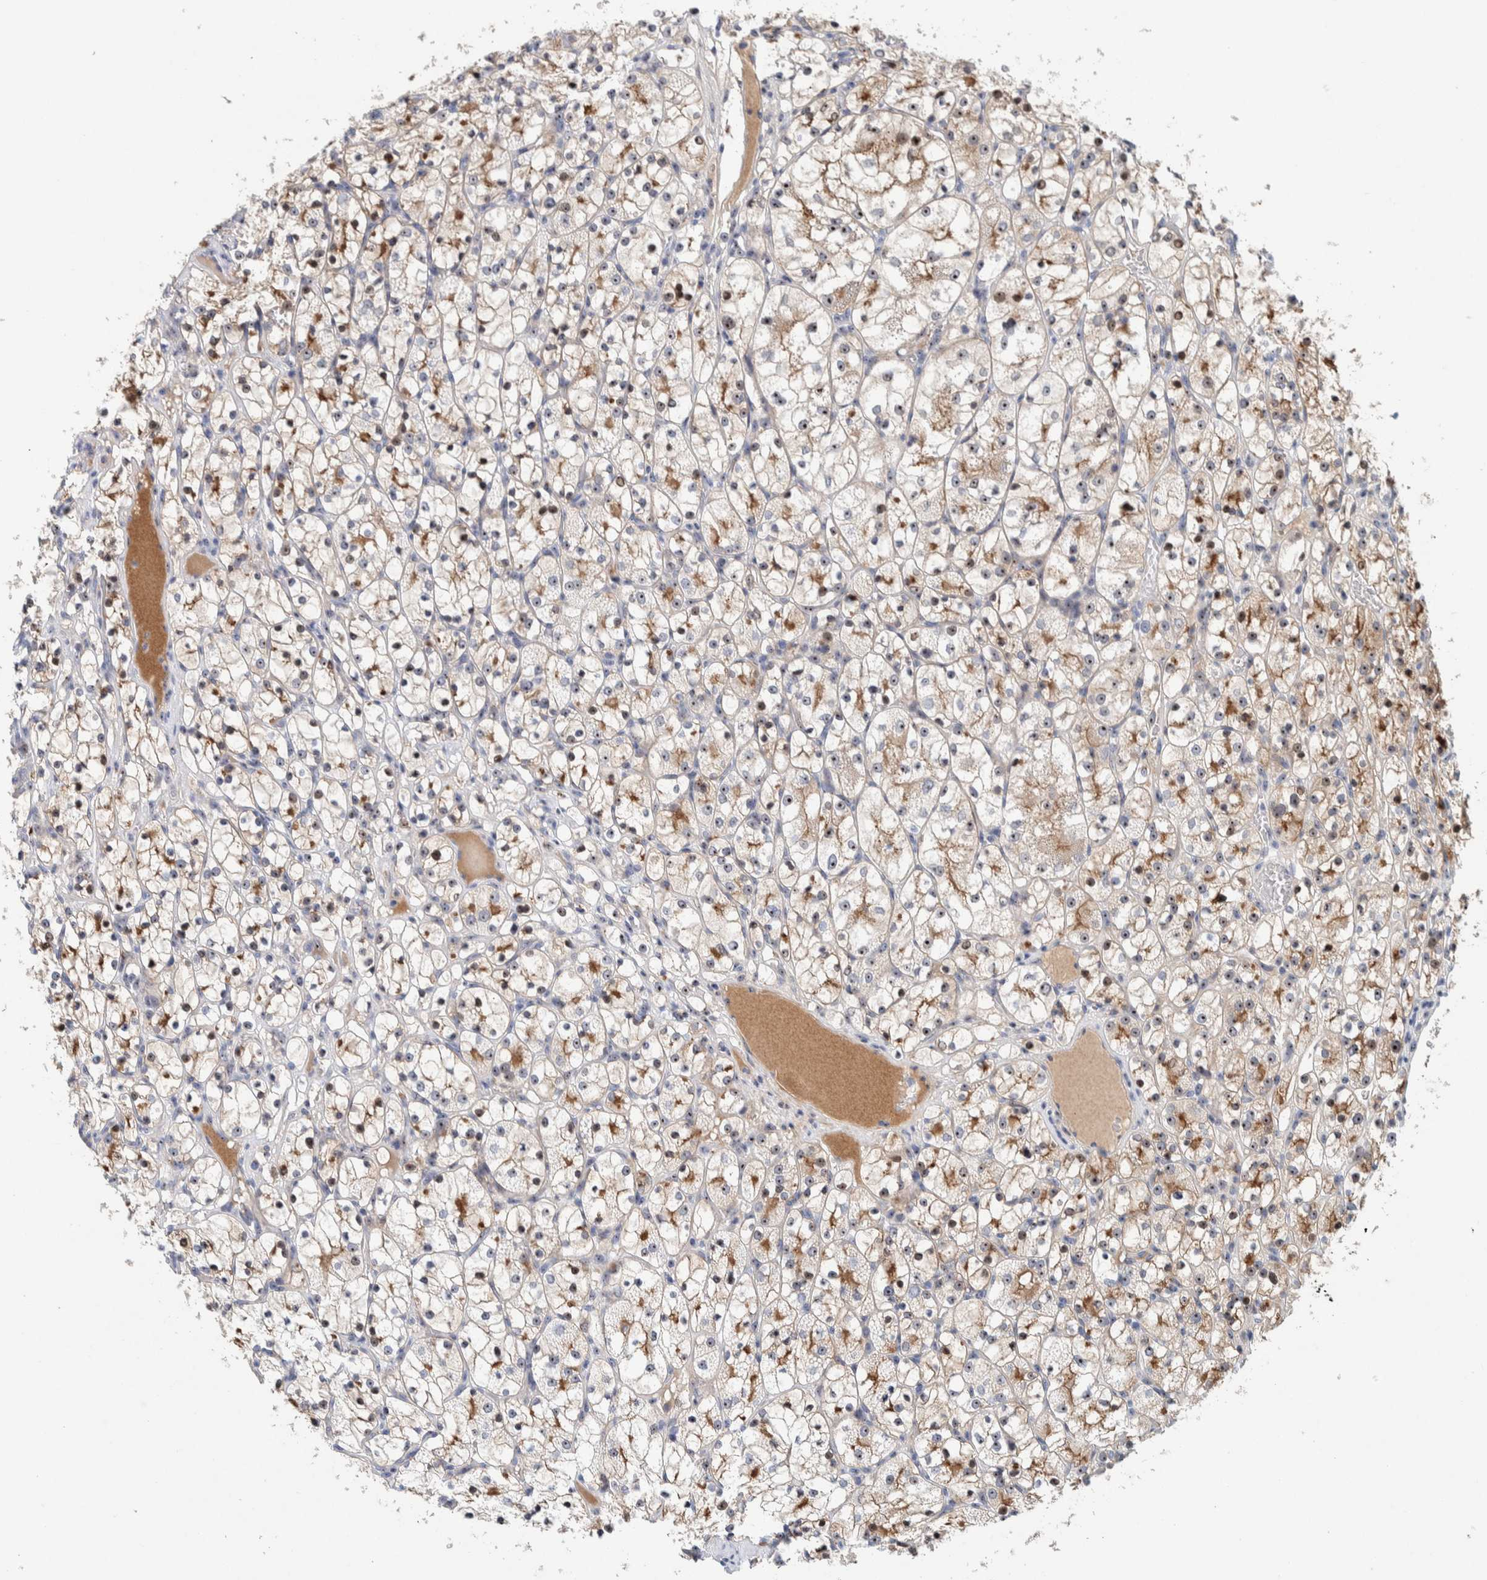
{"staining": {"intensity": "moderate", "quantity": ">75%", "location": "nuclear"}, "tissue": "renal cancer", "cell_type": "Tumor cells", "image_type": "cancer", "snomed": [{"axis": "morphology", "description": "Adenocarcinoma, NOS"}, {"axis": "topography", "description": "Kidney"}], "caption": "IHC micrograph of human adenocarcinoma (renal) stained for a protein (brown), which reveals medium levels of moderate nuclear expression in about >75% of tumor cells.", "gene": "NOL11", "patient": {"sex": "female", "age": 69}}